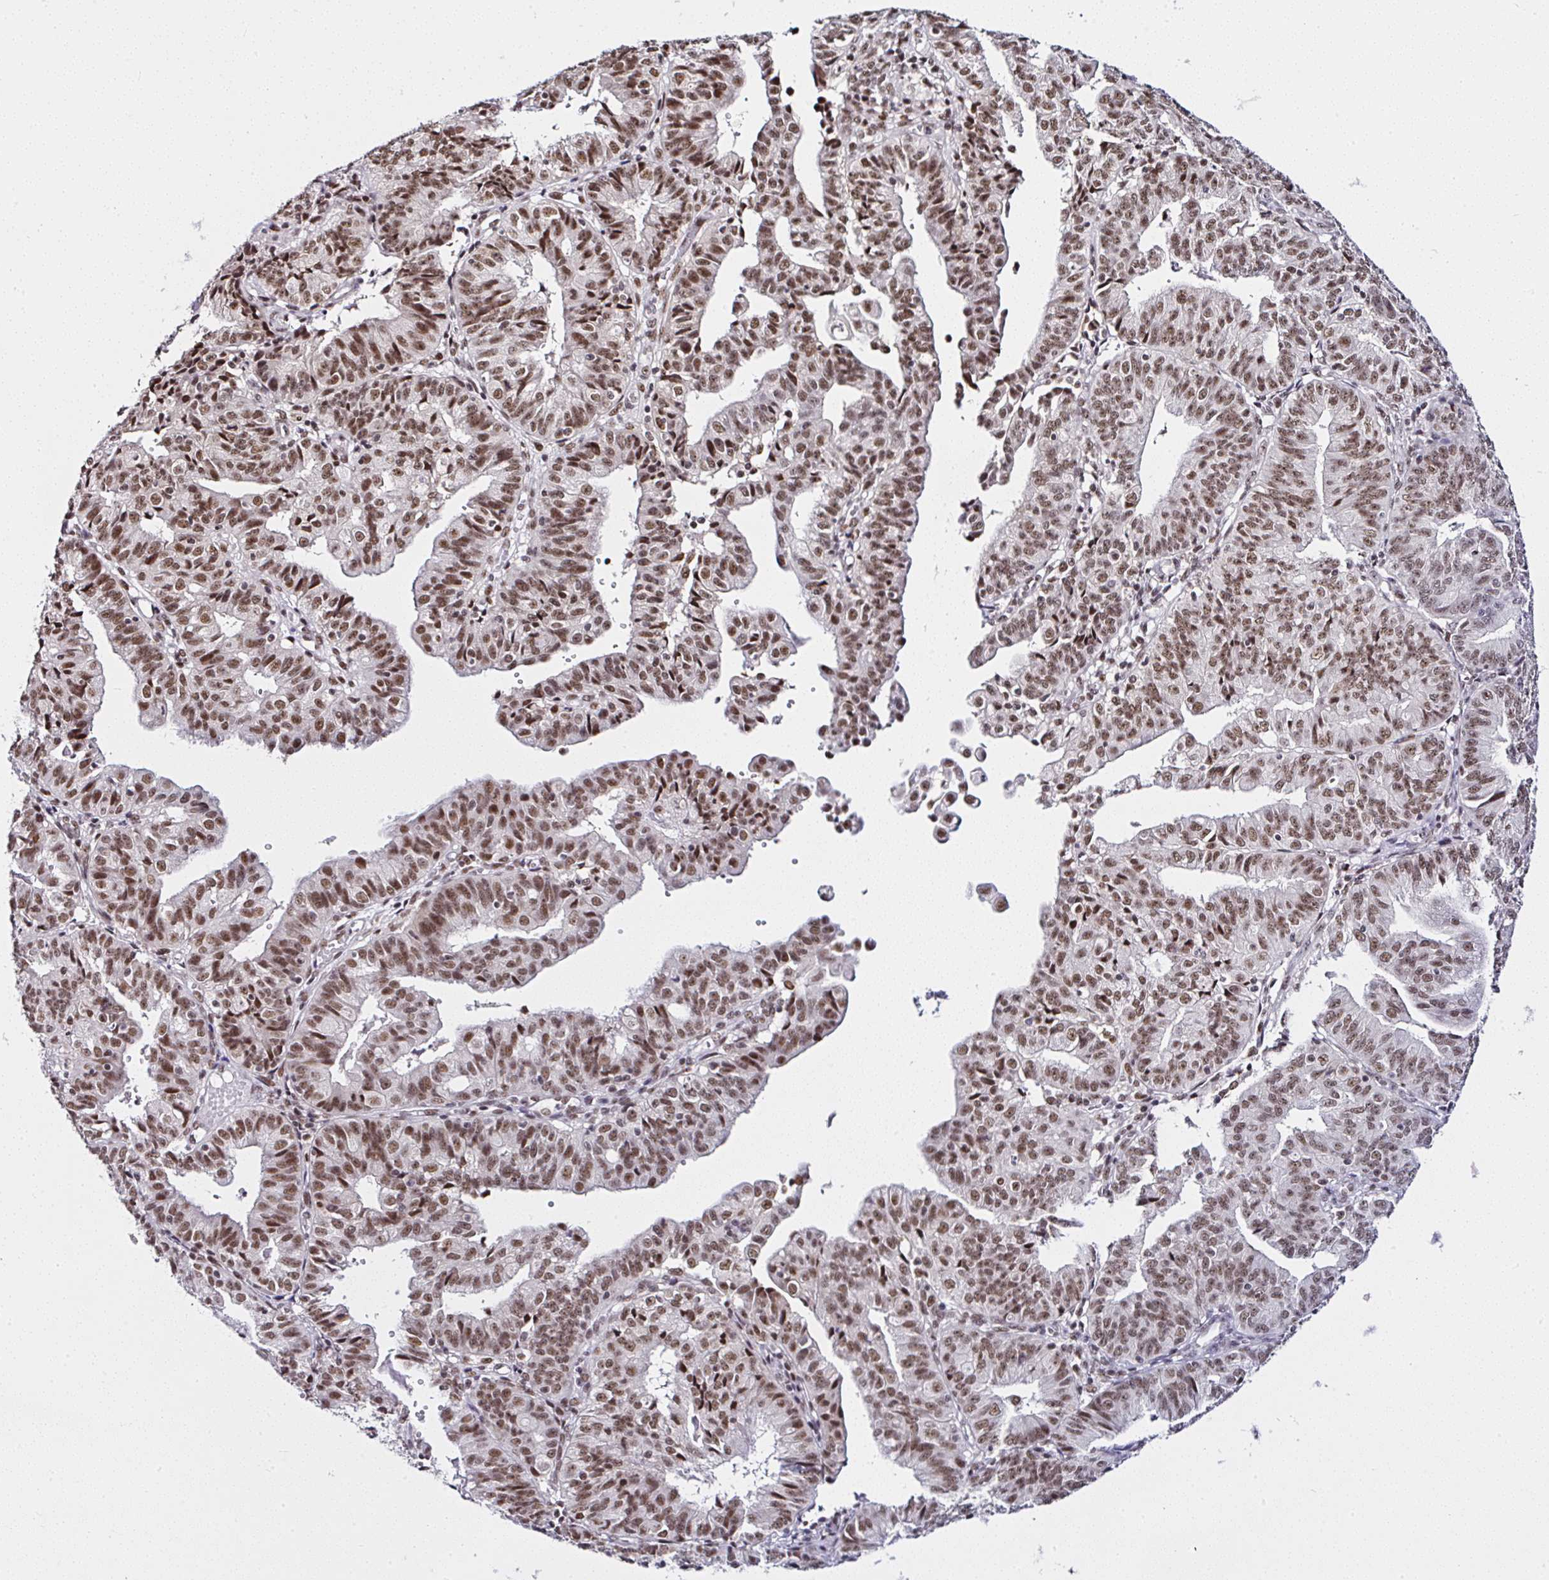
{"staining": {"intensity": "moderate", "quantity": ">75%", "location": "nuclear"}, "tissue": "endometrial cancer", "cell_type": "Tumor cells", "image_type": "cancer", "snomed": [{"axis": "morphology", "description": "Adenocarcinoma, NOS"}, {"axis": "topography", "description": "Endometrium"}], "caption": "Immunohistochemistry image of endometrial cancer stained for a protein (brown), which displays medium levels of moderate nuclear positivity in about >75% of tumor cells.", "gene": "PTPN2", "patient": {"sex": "female", "age": 56}}